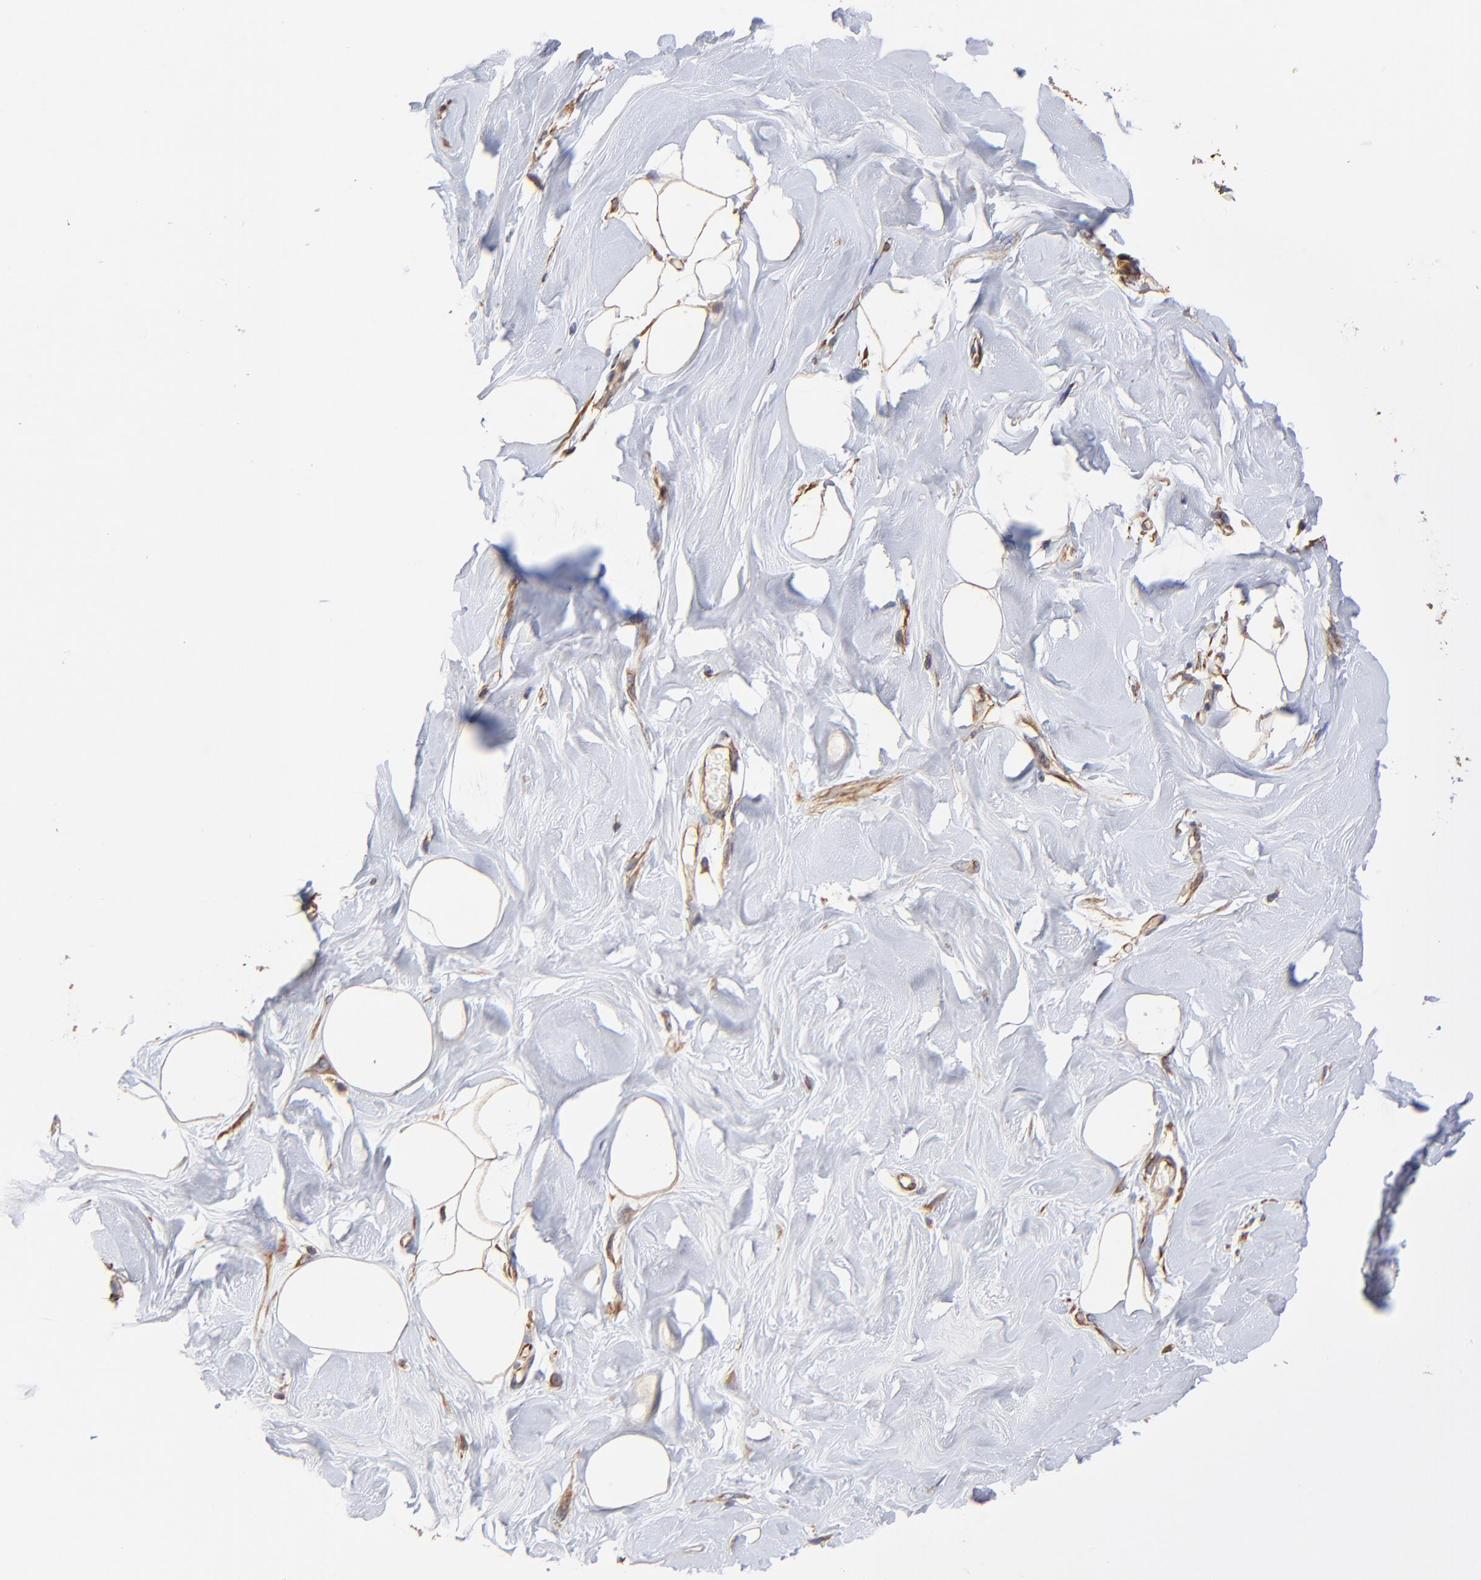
{"staining": {"intensity": "weak", "quantity": "25%-75%", "location": "cytoplasmic/membranous"}, "tissue": "breast", "cell_type": "Adipocytes", "image_type": "normal", "snomed": [{"axis": "morphology", "description": "Normal tissue, NOS"}, {"axis": "topography", "description": "Breast"}, {"axis": "topography", "description": "Soft tissue"}], "caption": "Immunohistochemistry (IHC) of unremarkable human breast displays low levels of weak cytoplasmic/membranous positivity in about 25%-75% of adipocytes.", "gene": "TNFAIP3", "patient": {"sex": "female", "age": 25}}